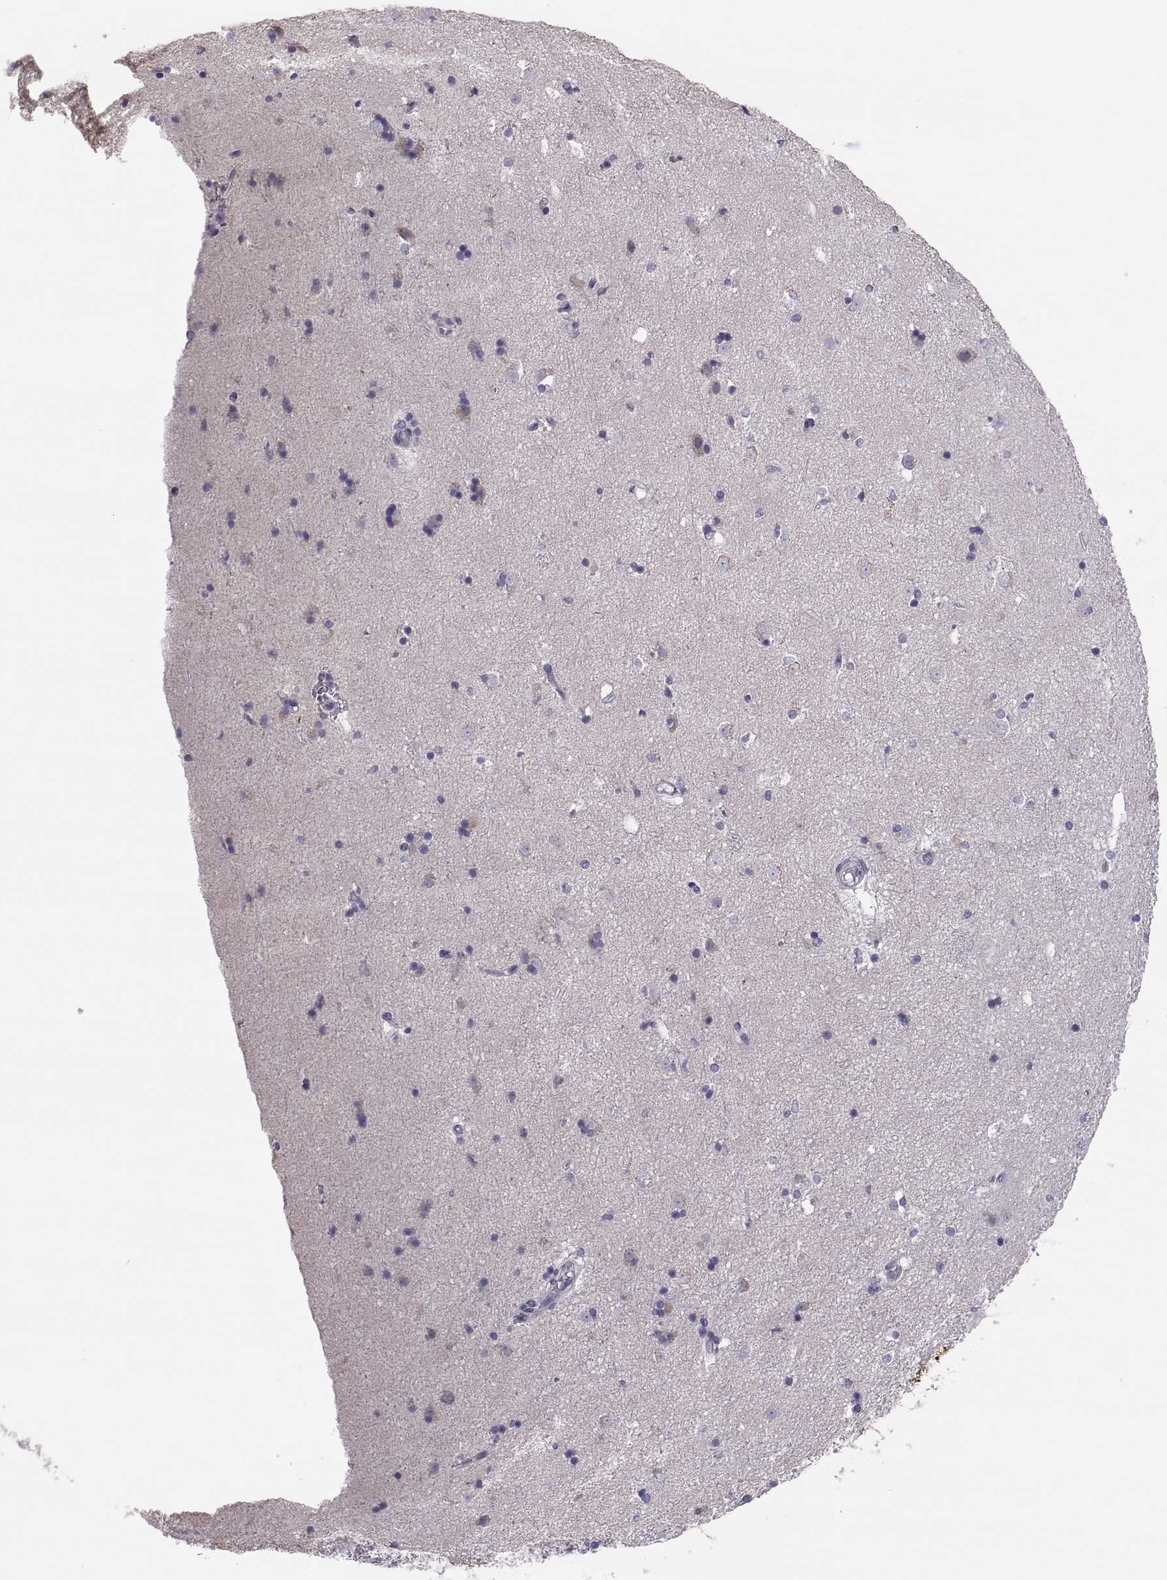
{"staining": {"intensity": "negative", "quantity": "none", "location": "none"}, "tissue": "caudate", "cell_type": "Glial cells", "image_type": "normal", "snomed": [{"axis": "morphology", "description": "Normal tissue, NOS"}, {"axis": "topography", "description": "Lateral ventricle wall"}], "caption": "IHC of normal human caudate reveals no positivity in glial cells. (Stains: DAB IHC with hematoxylin counter stain, Microscopy: brightfield microscopy at high magnification).", "gene": "TNNC1", "patient": {"sex": "male", "age": 51}}